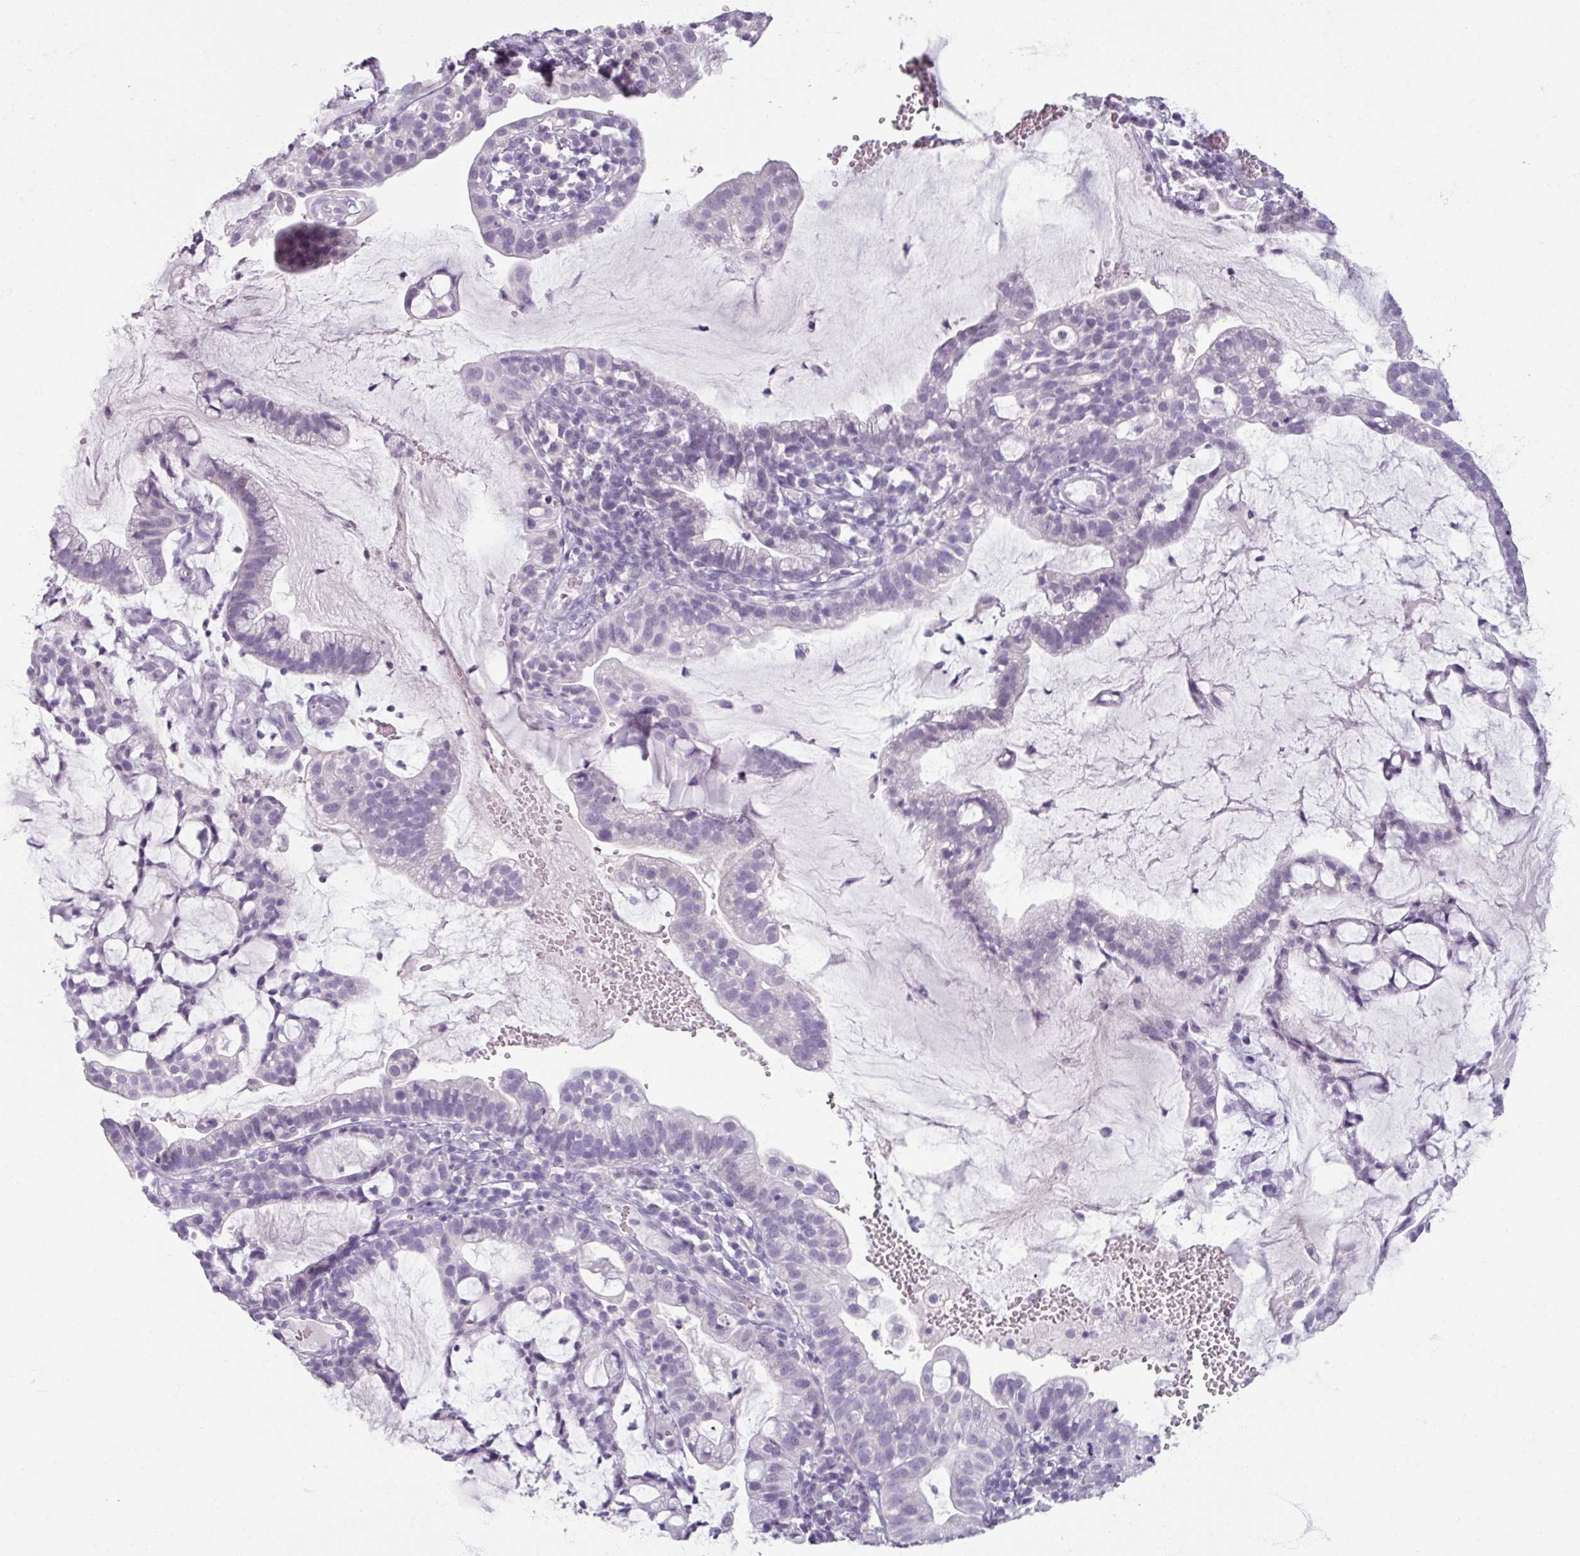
{"staining": {"intensity": "negative", "quantity": "none", "location": "none"}, "tissue": "cervical cancer", "cell_type": "Tumor cells", "image_type": "cancer", "snomed": [{"axis": "morphology", "description": "Adenocarcinoma, NOS"}, {"axis": "topography", "description": "Cervix"}], "caption": "Micrograph shows no protein positivity in tumor cells of cervical cancer (adenocarcinoma) tissue.", "gene": "TG", "patient": {"sex": "female", "age": 41}}